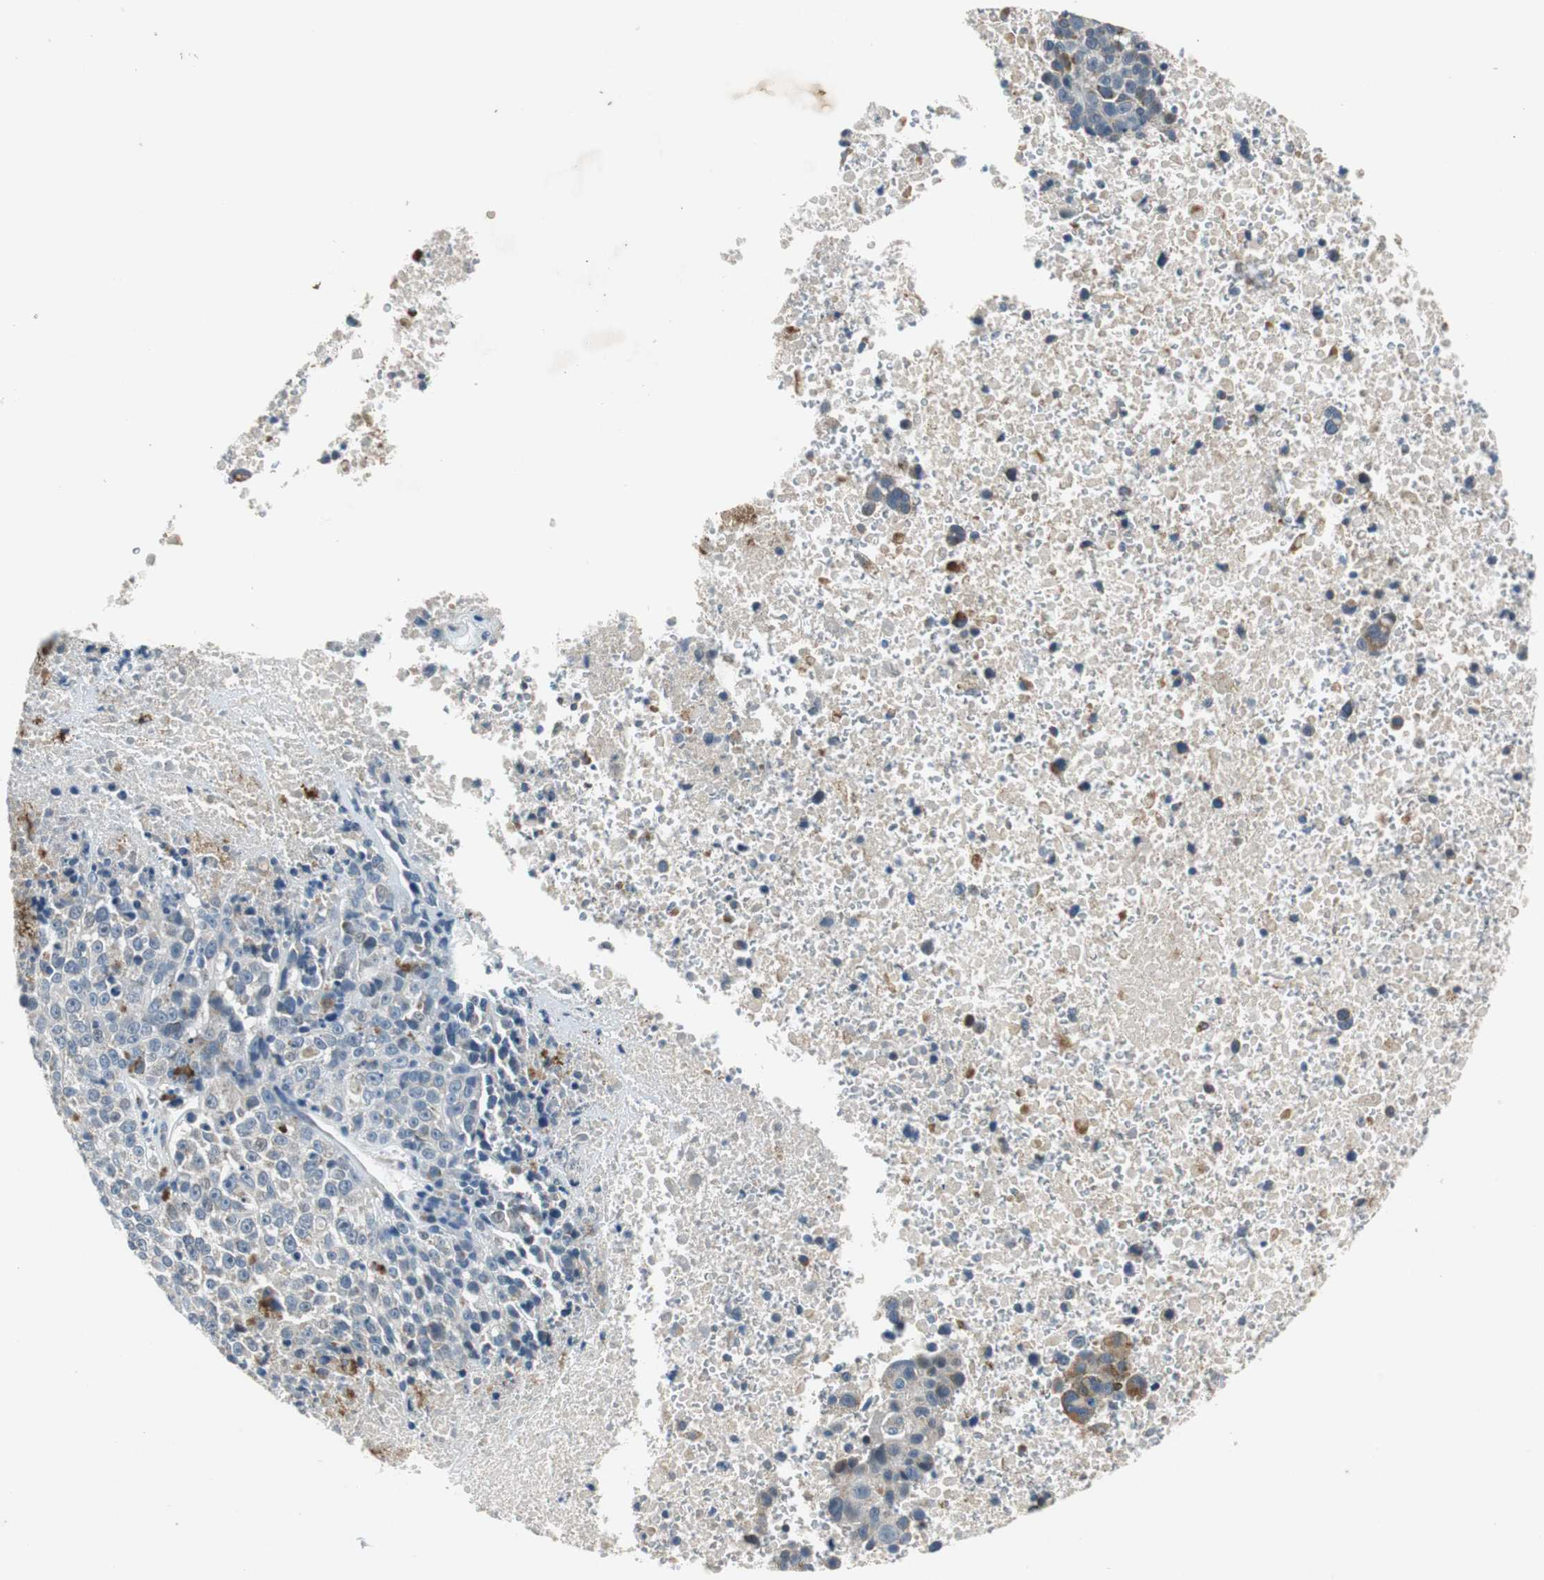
{"staining": {"intensity": "weak", "quantity": "<25%", "location": "cytoplasmic/membranous"}, "tissue": "melanoma", "cell_type": "Tumor cells", "image_type": "cancer", "snomed": [{"axis": "morphology", "description": "Malignant melanoma, Metastatic site"}, {"axis": "topography", "description": "Cerebral cortex"}], "caption": "Protein analysis of melanoma shows no significant positivity in tumor cells.", "gene": "NLGN1", "patient": {"sex": "female", "age": 52}}